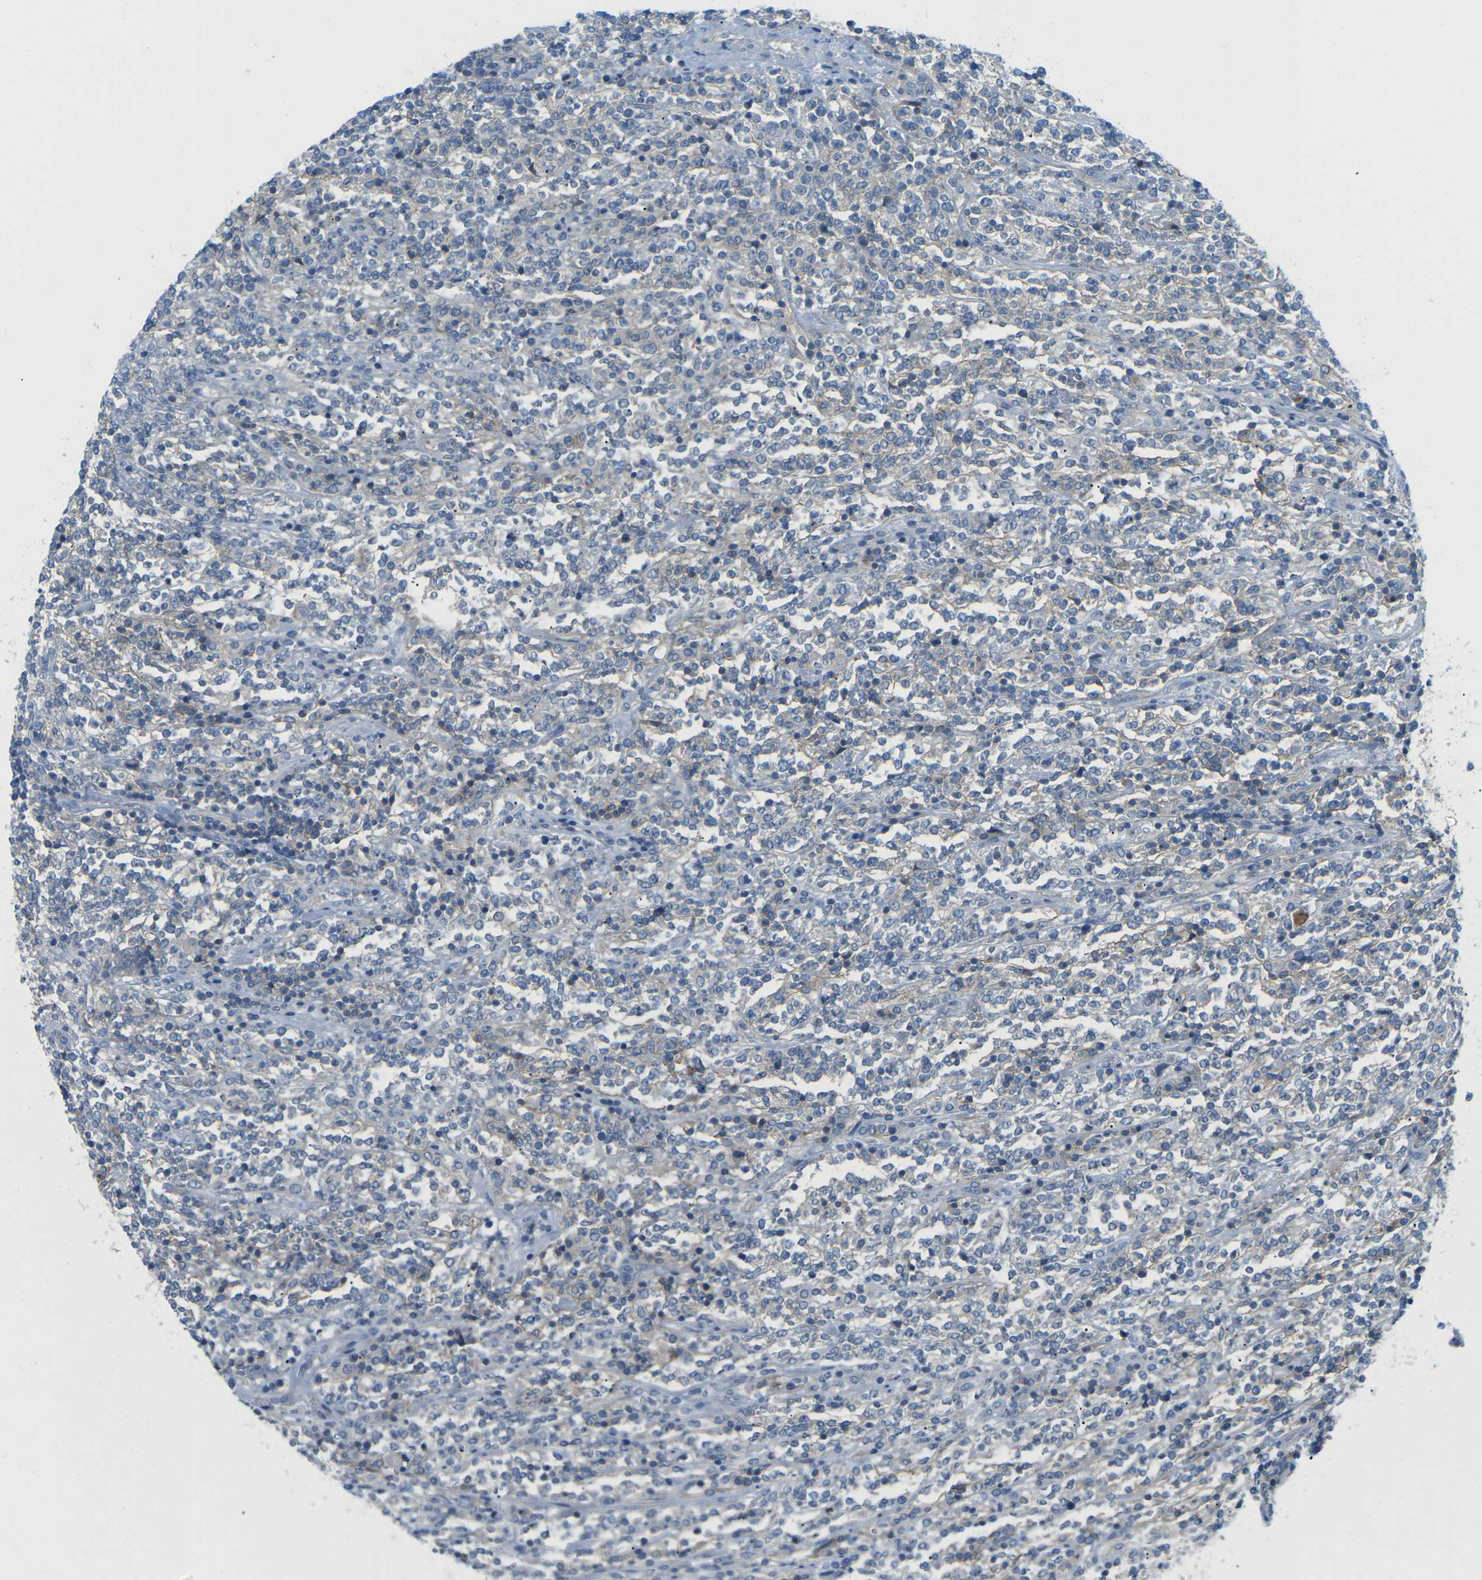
{"staining": {"intensity": "negative", "quantity": "none", "location": "none"}, "tissue": "lymphoma", "cell_type": "Tumor cells", "image_type": "cancer", "snomed": [{"axis": "morphology", "description": "Malignant lymphoma, non-Hodgkin's type, High grade"}, {"axis": "topography", "description": "Soft tissue"}], "caption": "Human malignant lymphoma, non-Hodgkin's type (high-grade) stained for a protein using IHC reveals no staining in tumor cells.", "gene": "CD47", "patient": {"sex": "male", "age": 18}}